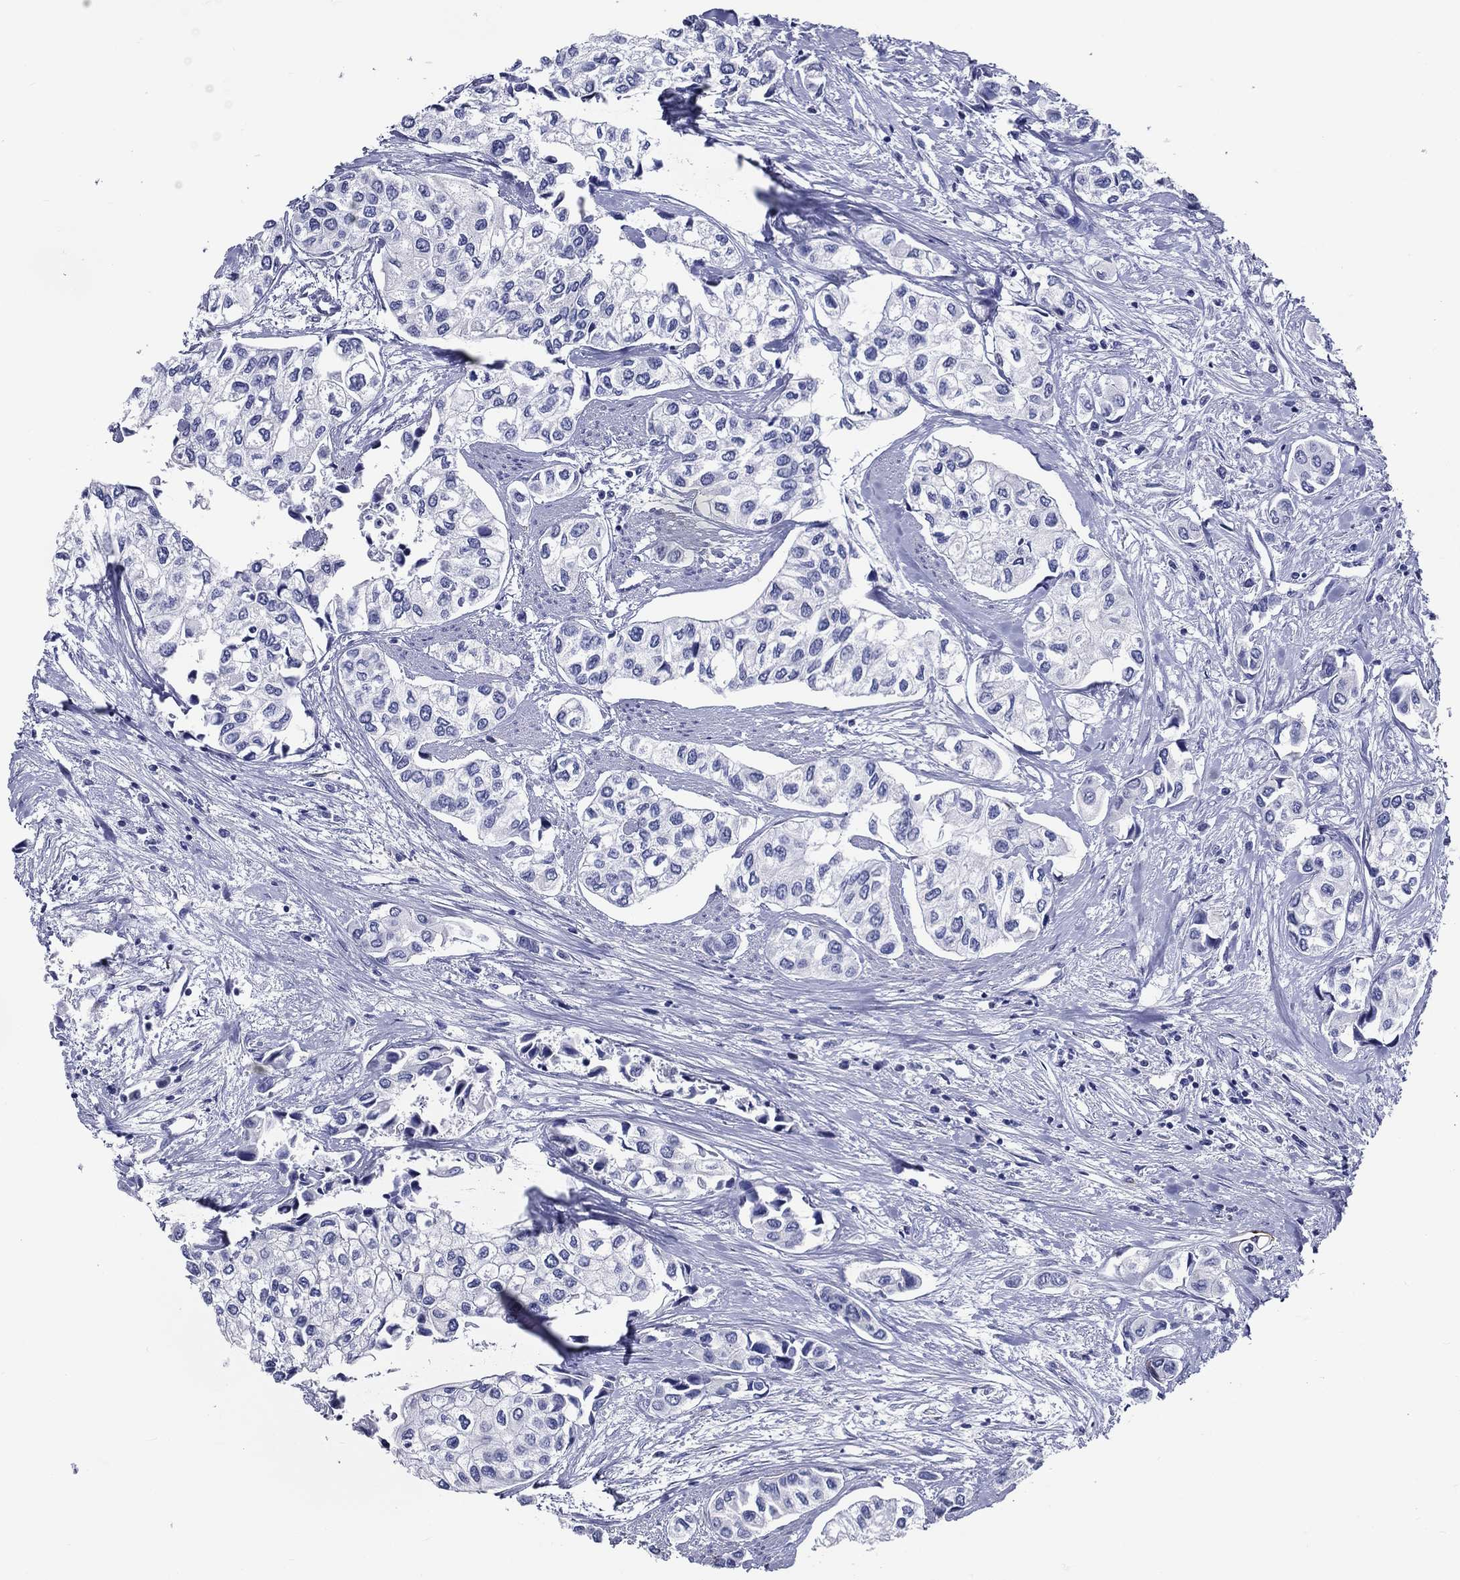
{"staining": {"intensity": "negative", "quantity": "none", "location": "none"}, "tissue": "urothelial cancer", "cell_type": "Tumor cells", "image_type": "cancer", "snomed": [{"axis": "morphology", "description": "Urothelial carcinoma, High grade"}, {"axis": "topography", "description": "Urinary bladder"}], "caption": "Tumor cells show no significant staining in urothelial cancer.", "gene": "ACE2", "patient": {"sex": "male", "age": 73}}